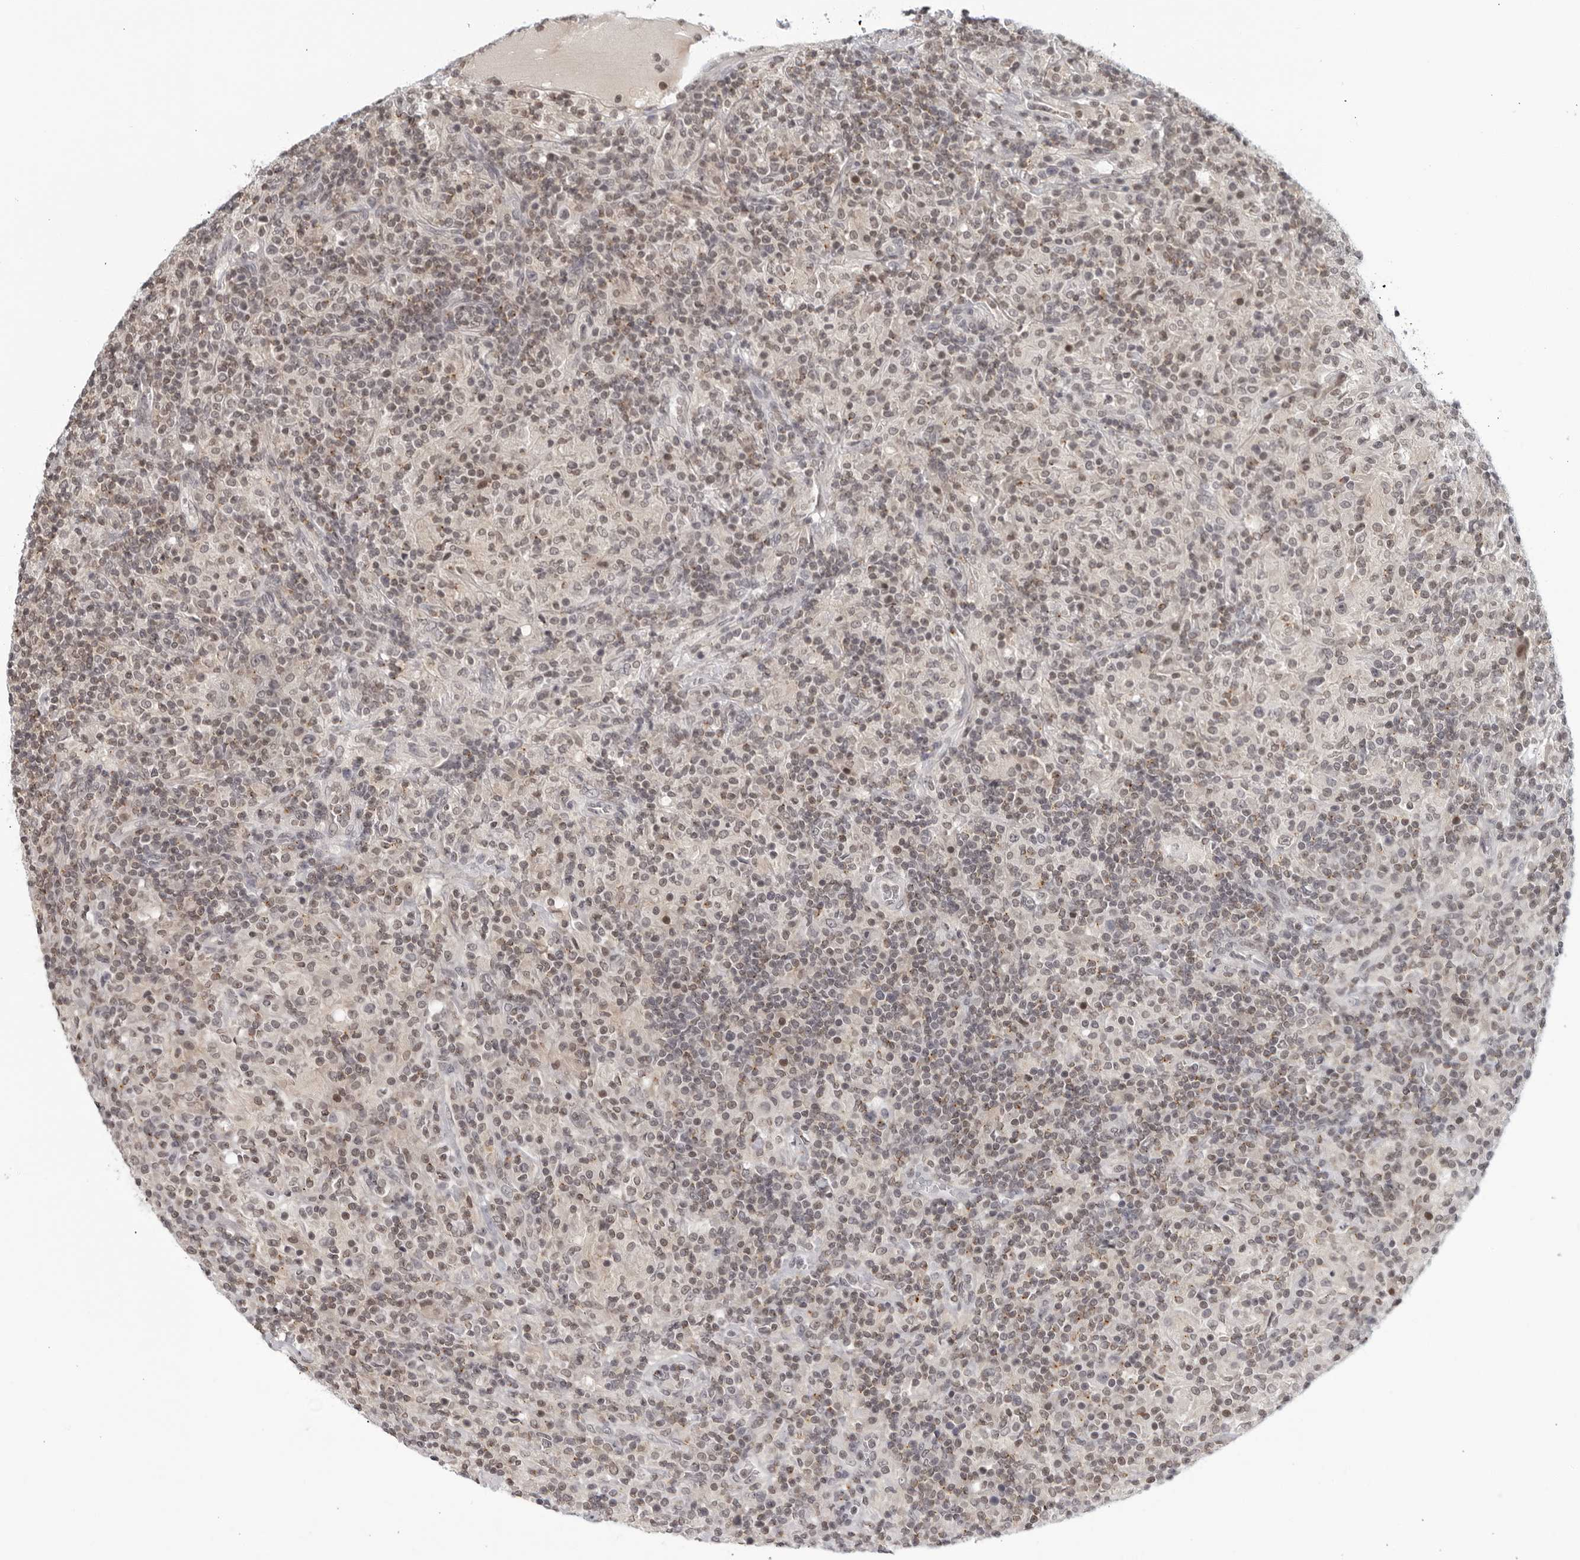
{"staining": {"intensity": "negative", "quantity": "none", "location": "none"}, "tissue": "lymphoma", "cell_type": "Tumor cells", "image_type": "cancer", "snomed": [{"axis": "morphology", "description": "Hodgkin's disease, NOS"}, {"axis": "topography", "description": "Lymph node"}], "caption": "DAB (3,3'-diaminobenzidine) immunohistochemical staining of human lymphoma demonstrates no significant staining in tumor cells.", "gene": "CC2D1B", "patient": {"sex": "male", "age": 70}}